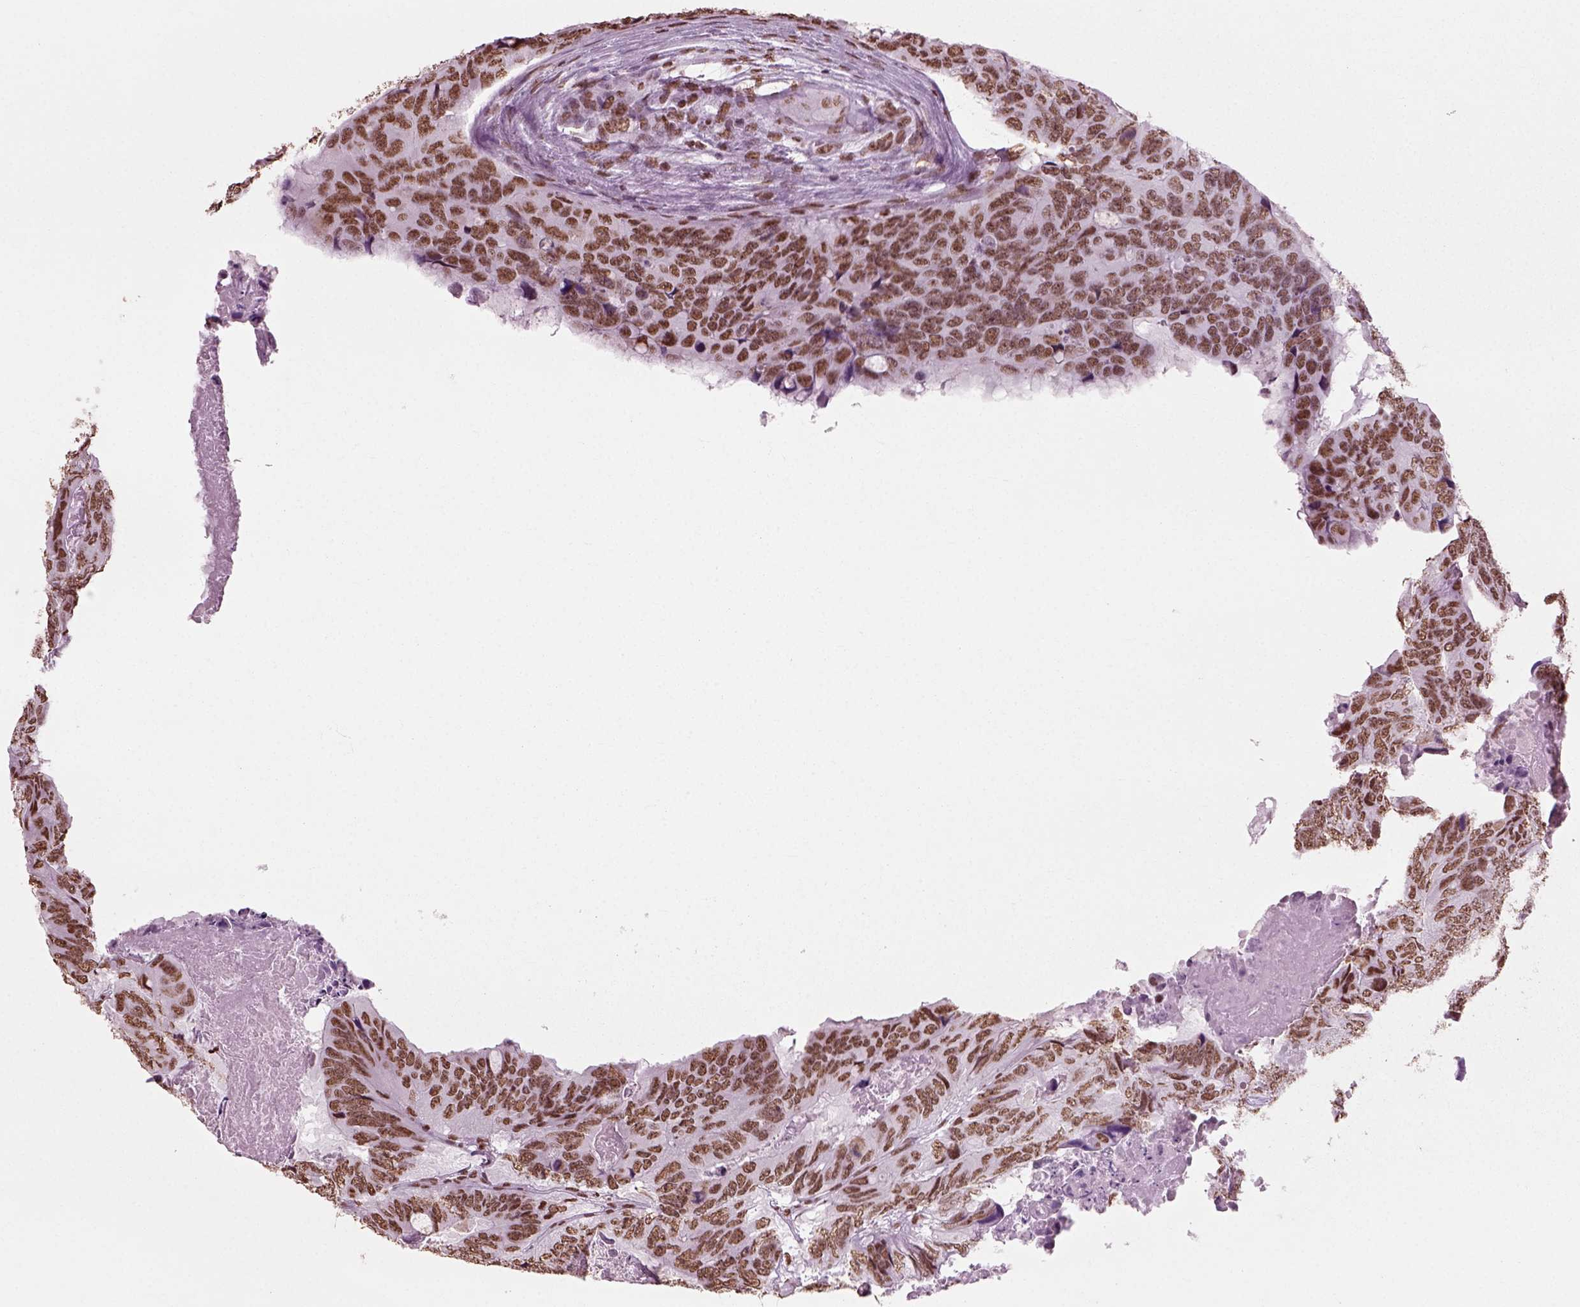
{"staining": {"intensity": "moderate", "quantity": ">75%", "location": "nuclear"}, "tissue": "colorectal cancer", "cell_type": "Tumor cells", "image_type": "cancer", "snomed": [{"axis": "morphology", "description": "Adenocarcinoma, NOS"}, {"axis": "topography", "description": "Colon"}], "caption": "Moderate nuclear protein staining is seen in about >75% of tumor cells in colorectal adenocarcinoma.", "gene": "POLR1H", "patient": {"sex": "male", "age": 79}}